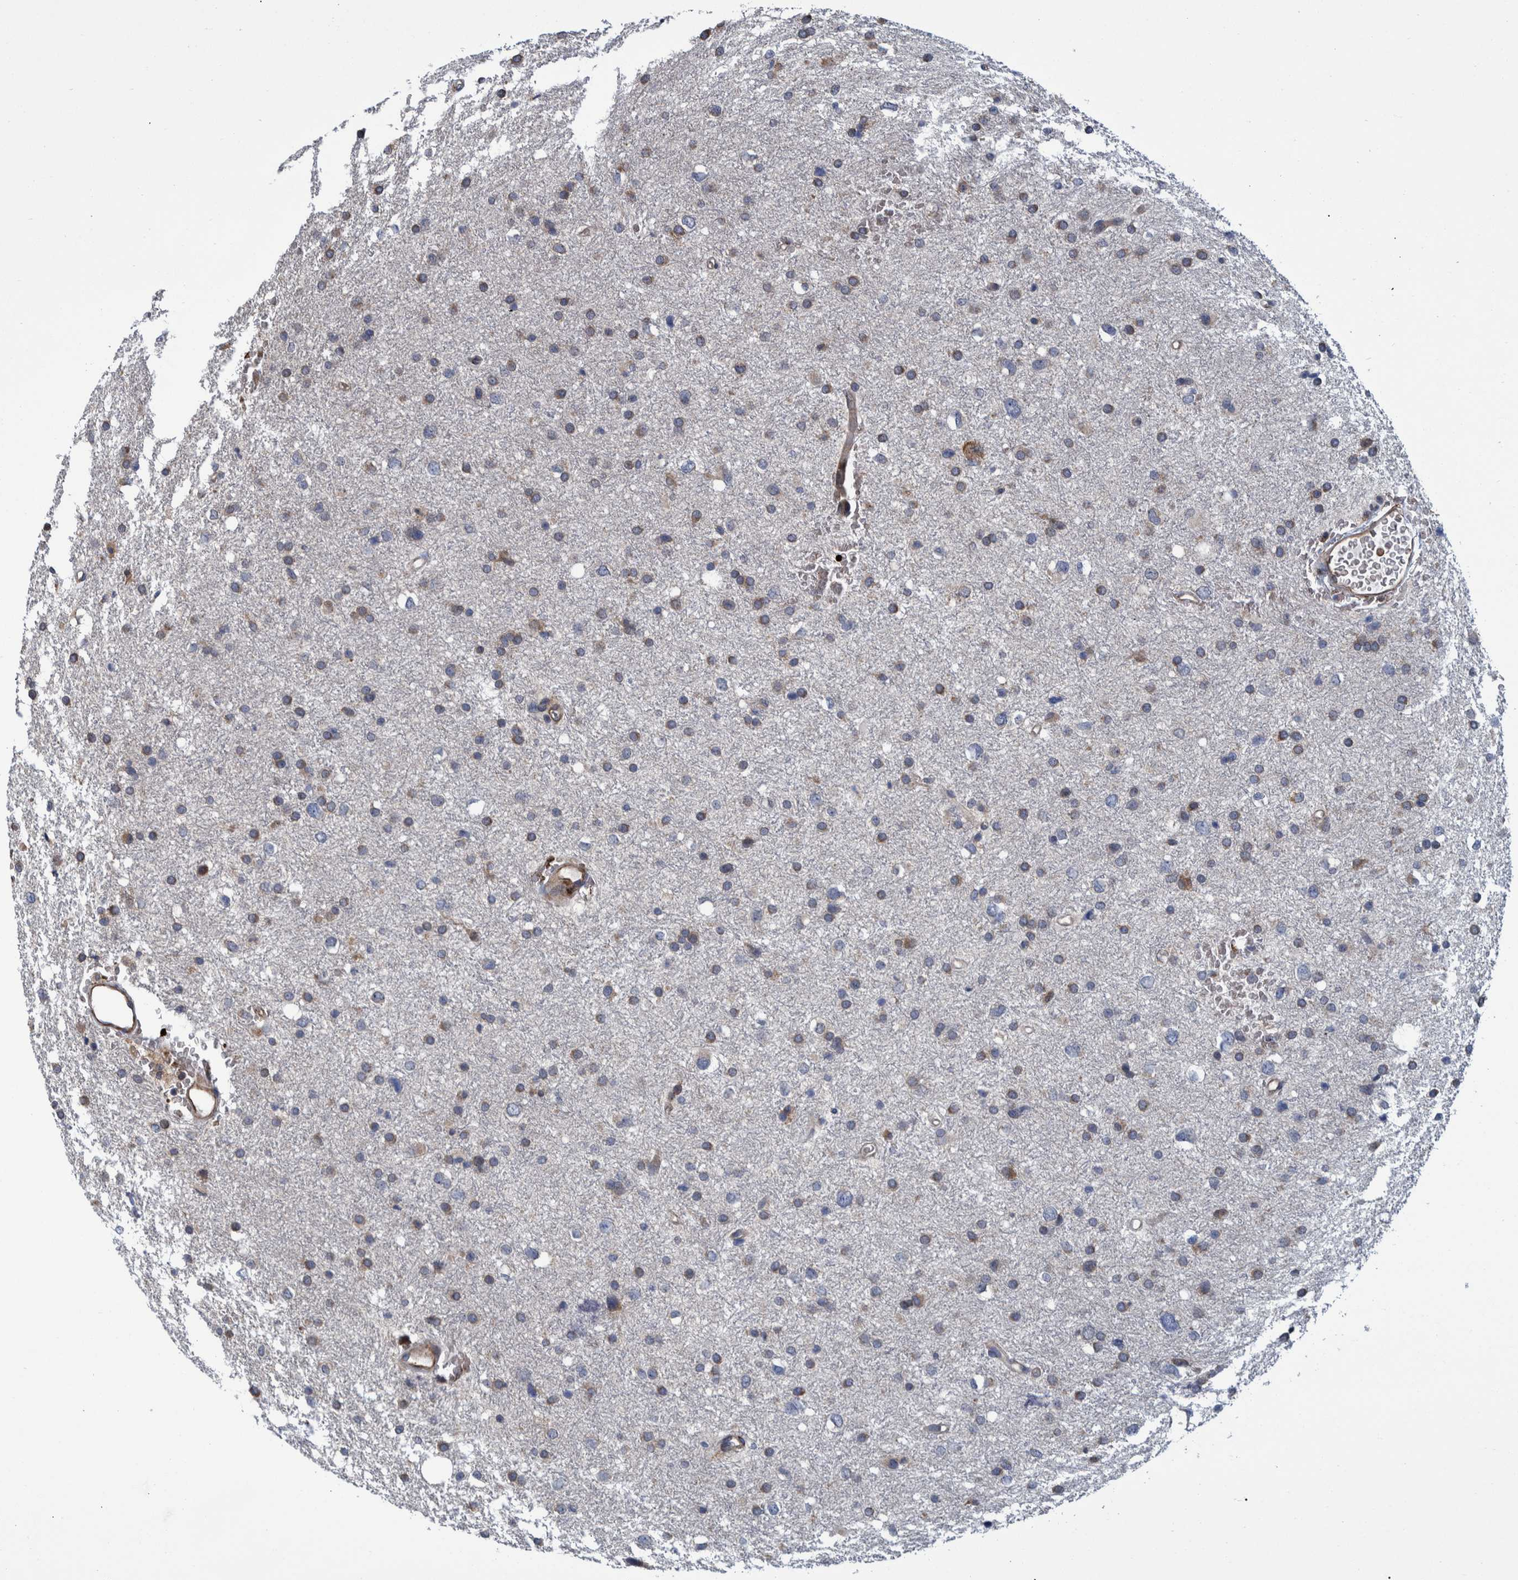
{"staining": {"intensity": "weak", "quantity": "25%-75%", "location": "cytoplasmic/membranous"}, "tissue": "glioma", "cell_type": "Tumor cells", "image_type": "cancer", "snomed": [{"axis": "morphology", "description": "Glioma, malignant, Low grade"}, {"axis": "topography", "description": "Brain"}], "caption": "This photomicrograph reveals IHC staining of glioma, with low weak cytoplasmic/membranous staining in approximately 25%-75% of tumor cells.", "gene": "SPAG5", "patient": {"sex": "female", "age": 37}}